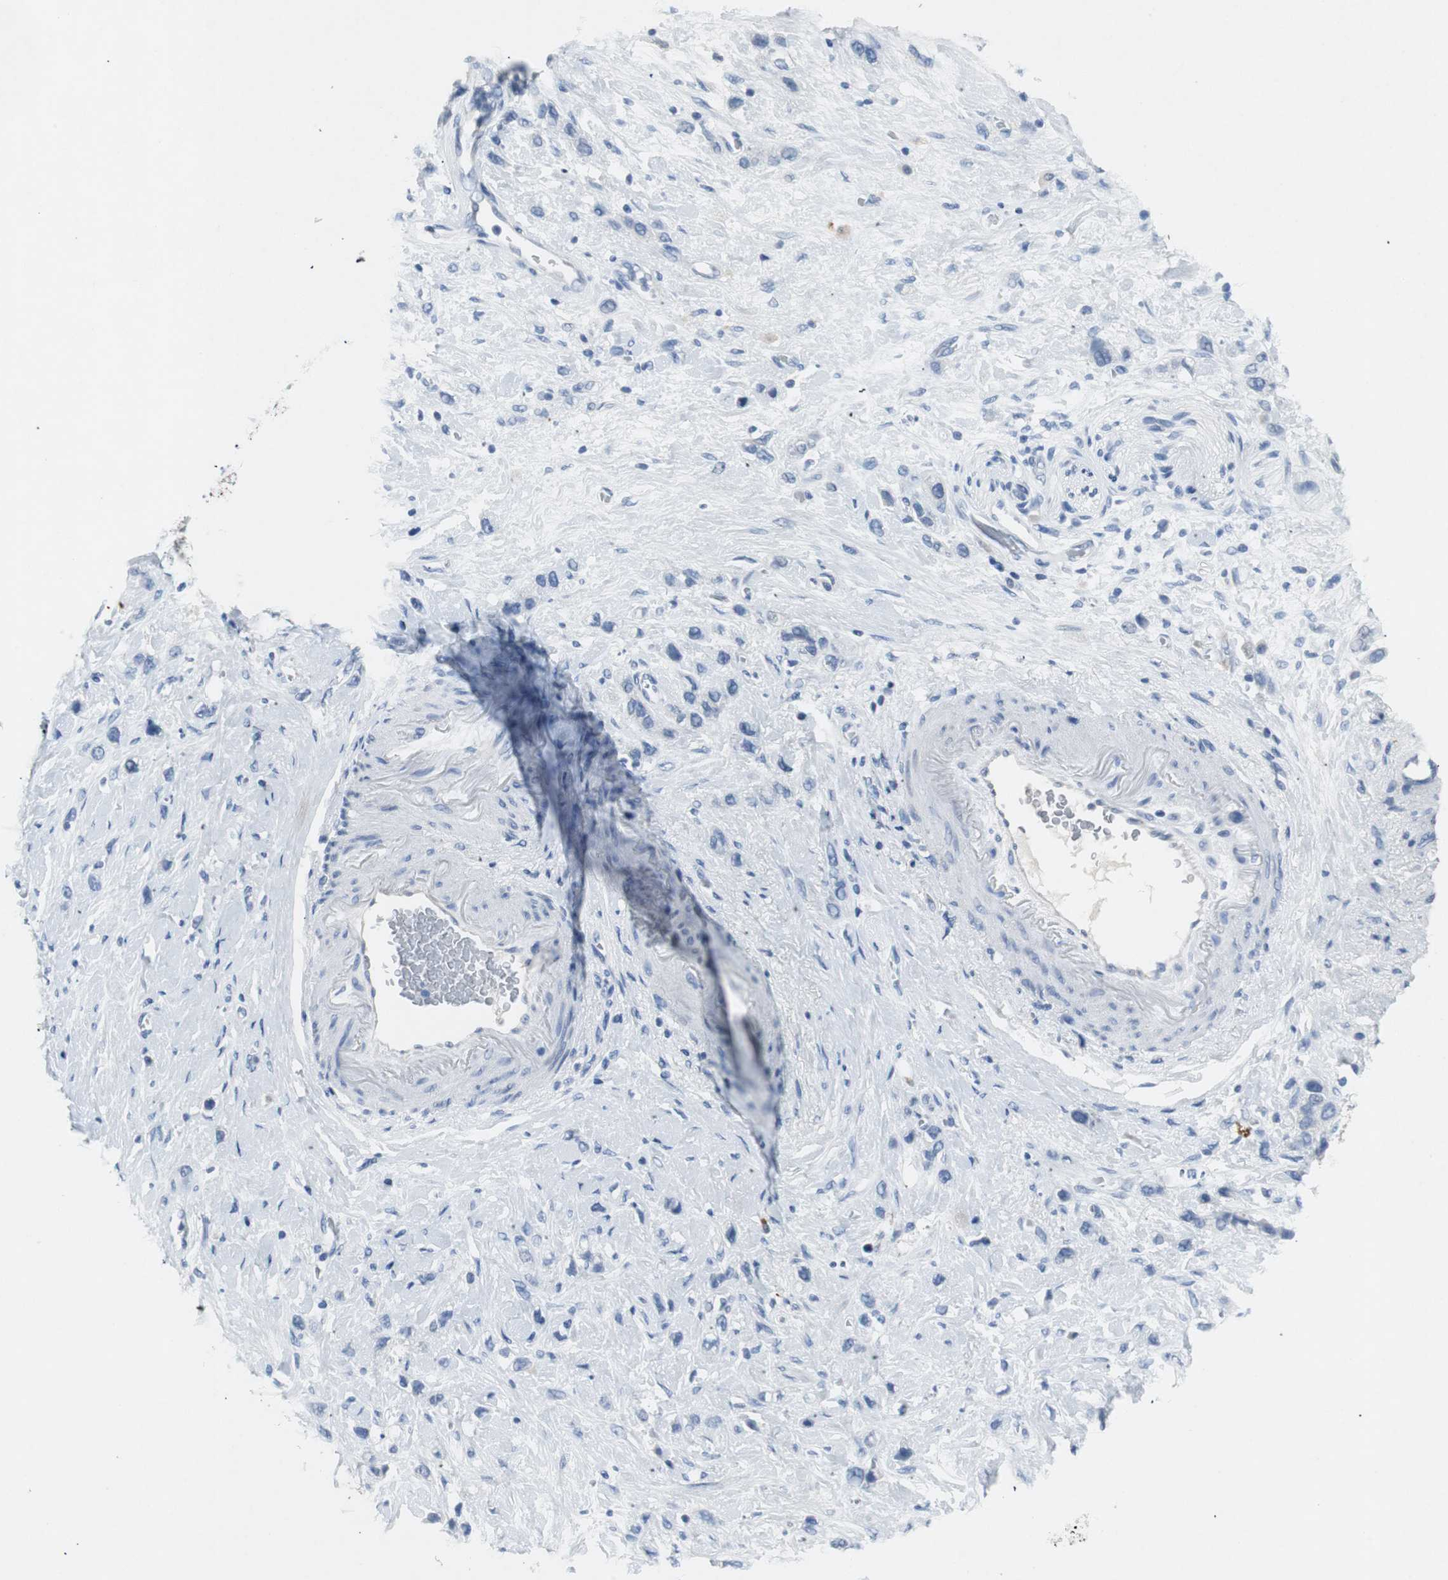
{"staining": {"intensity": "negative", "quantity": "none", "location": "none"}, "tissue": "stomach cancer", "cell_type": "Tumor cells", "image_type": "cancer", "snomed": [{"axis": "morphology", "description": "Normal tissue, NOS"}, {"axis": "morphology", "description": "Adenocarcinoma, NOS"}, {"axis": "morphology", "description": "Adenocarcinoma, High grade"}, {"axis": "topography", "description": "Stomach, upper"}, {"axis": "topography", "description": "Stomach"}], "caption": "A micrograph of adenocarcinoma (high-grade) (stomach) stained for a protein demonstrates no brown staining in tumor cells. (DAB IHC visualized using brightfield microscopy, high magnification).", "gene": "LRP2", "patient": {"sex": "female", "age": 65}}